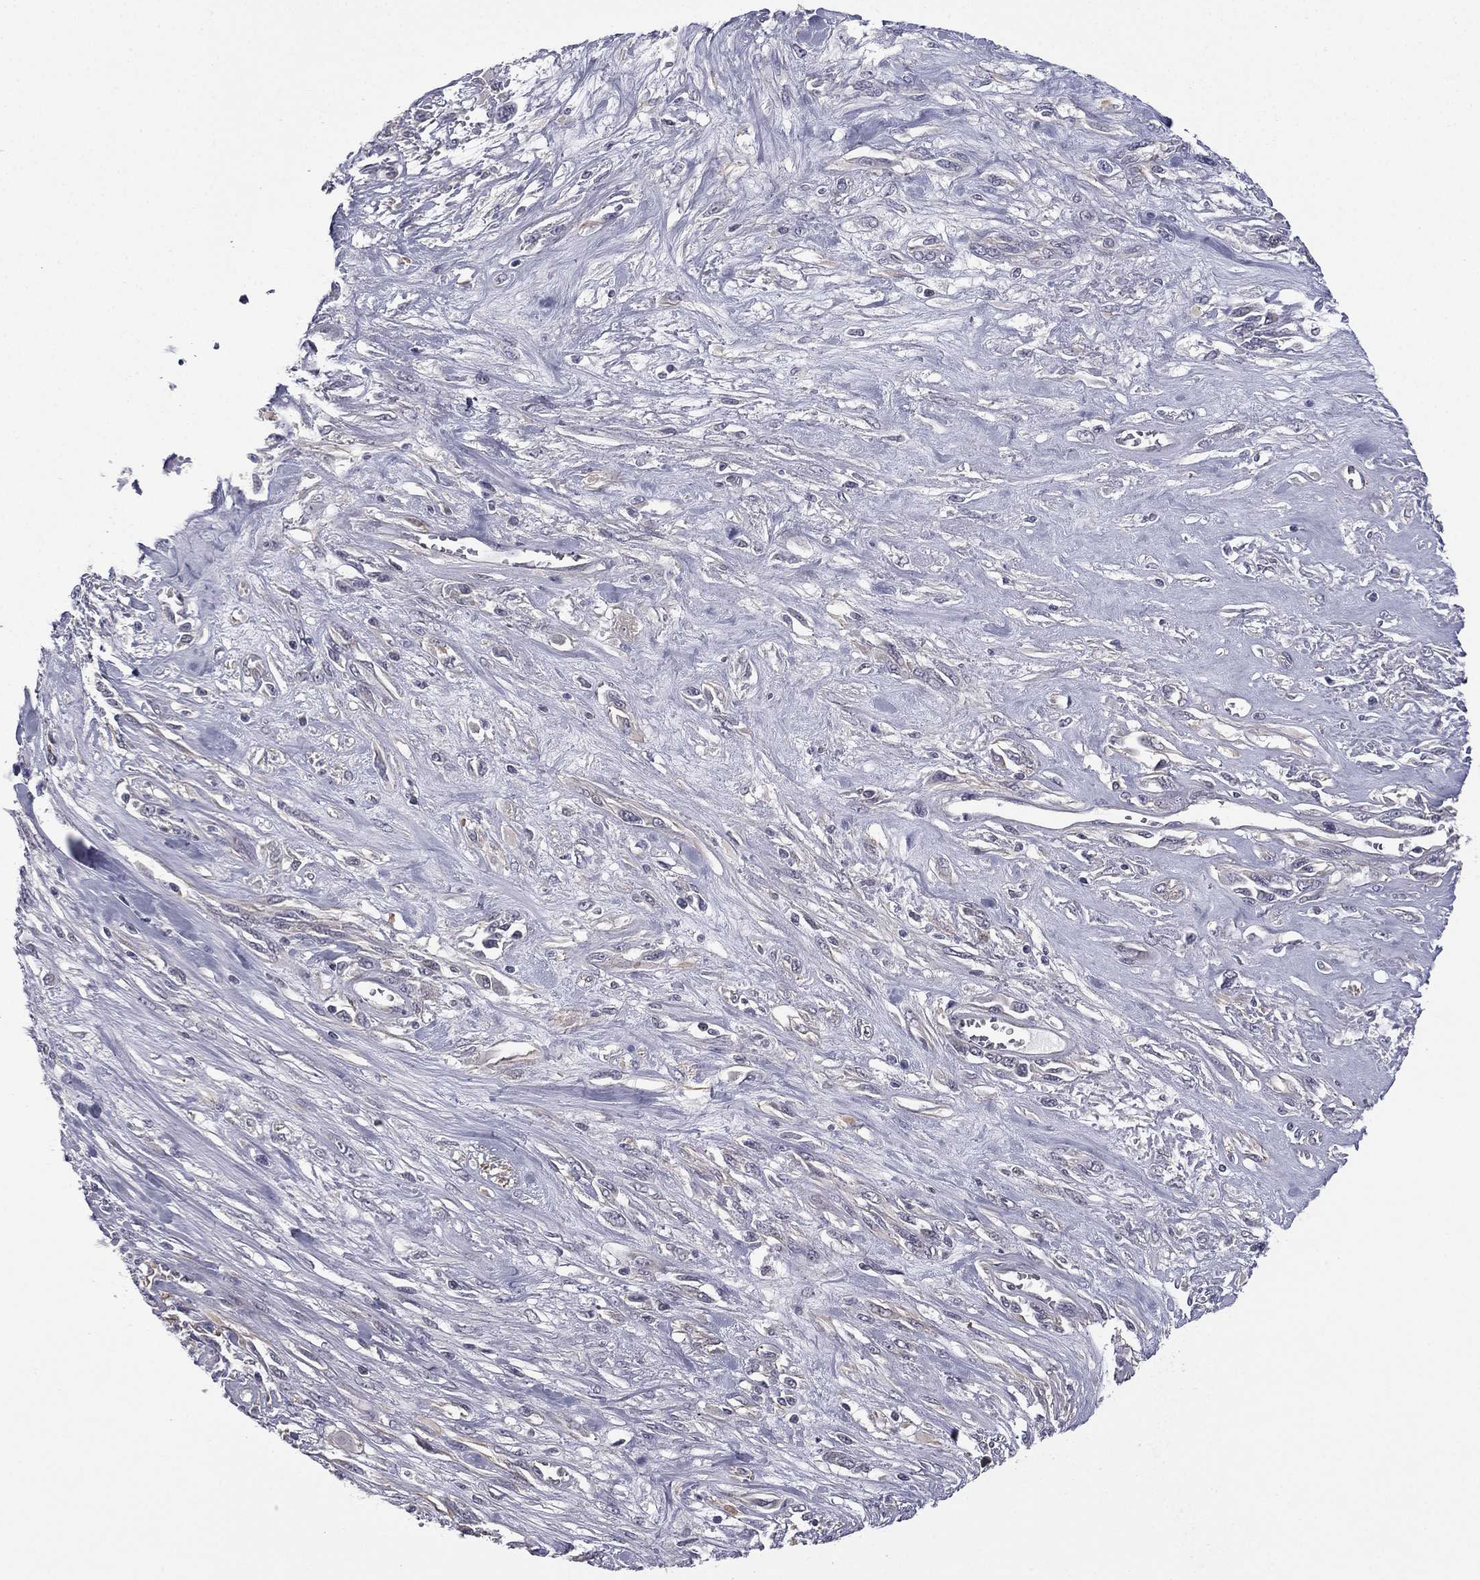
{"staining": {"intensity": "negative", "quantity": "none", "location": "none"}, "tissue": "melanoma", "cell_type": "Tumor cells", "image_type": "cancer", "snomed": [{"axis": "morphology", "description": "Malignant melanoma, NOS"}, {"axis": "topography", "description": "Skin"}], "caption": "IHC micrograph of neoplastic tissue: melanoma stained with DAB exhibits no significant protein staining in tumor cells.", "gene": "ACTRT2", "patient": {"sex": "female", "age": 91}}